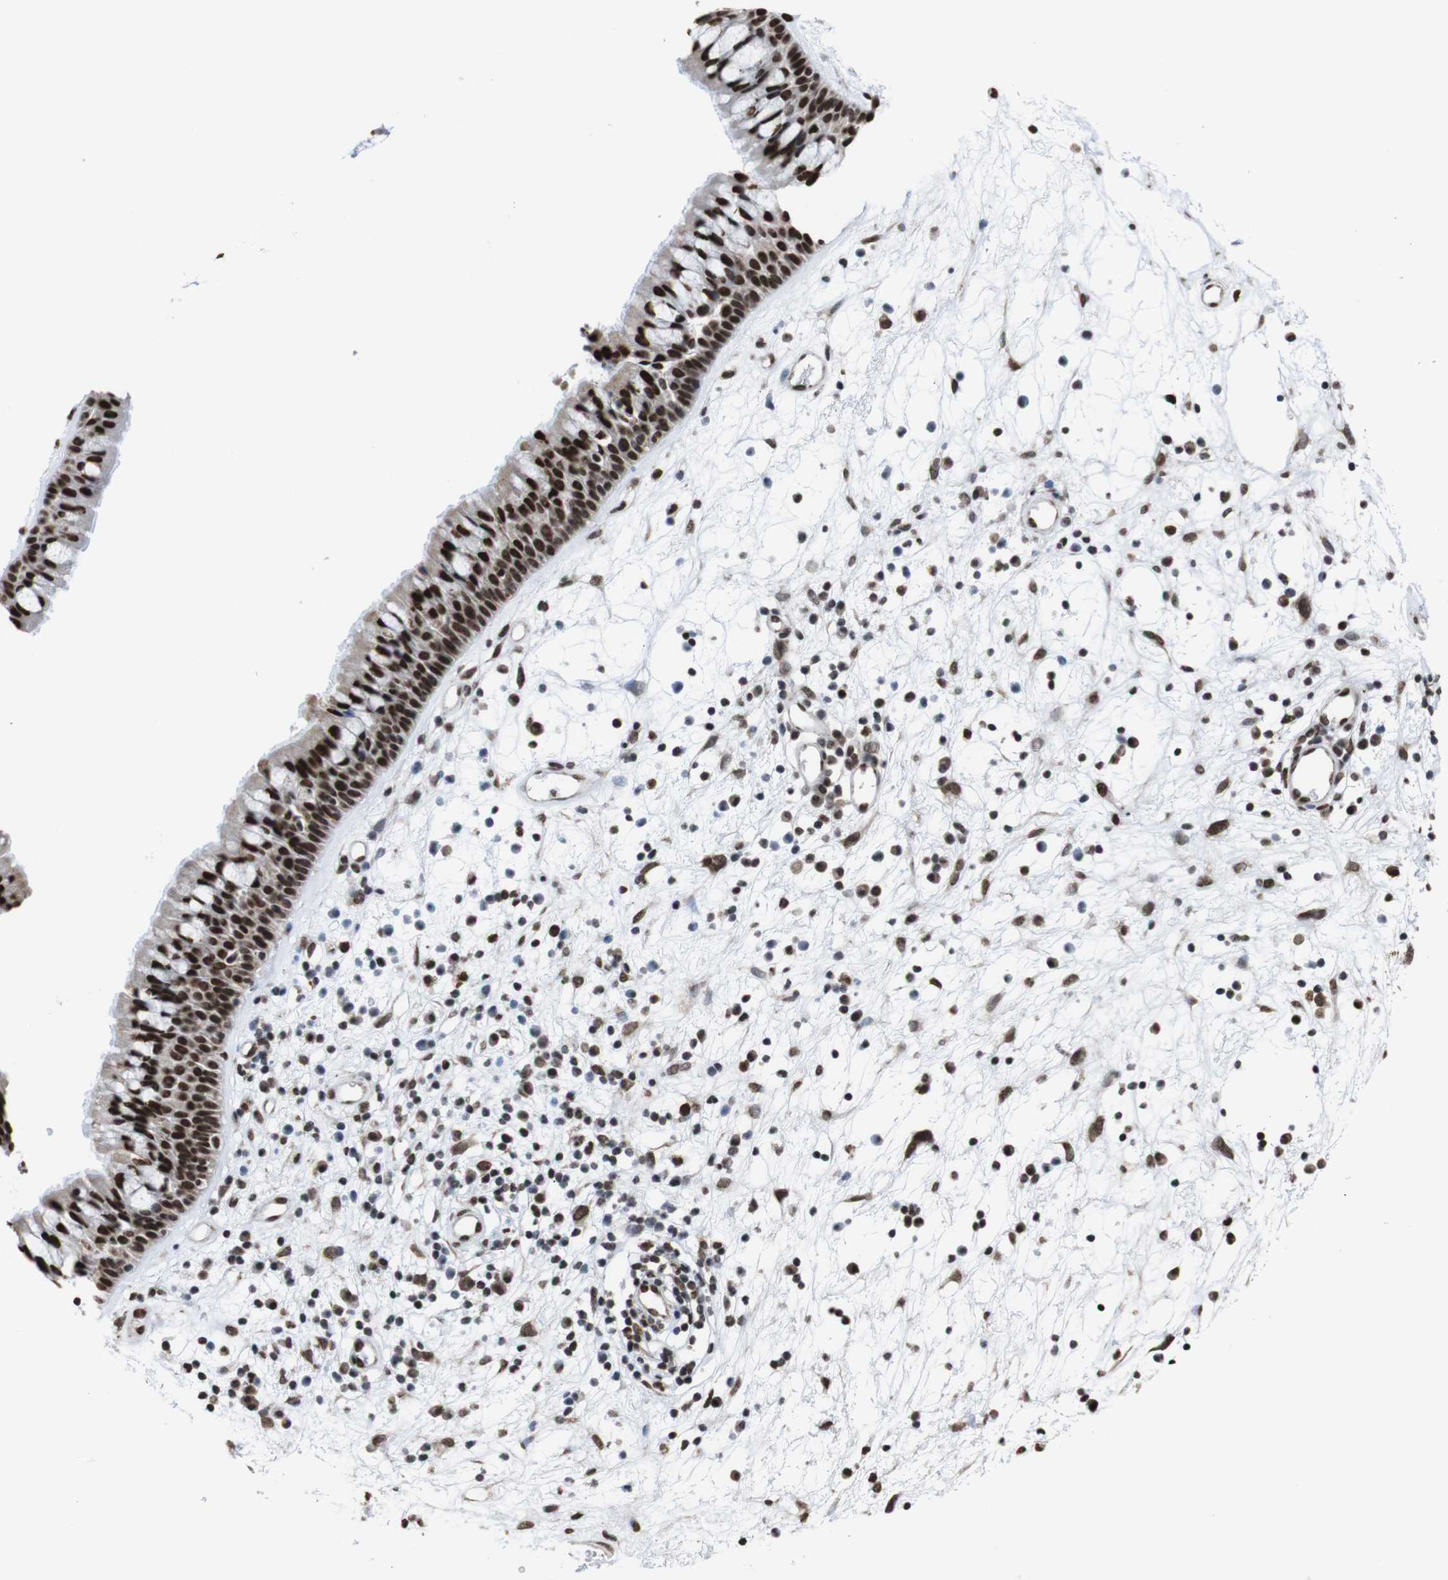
{"staining": {"intensity": "strong", "quantity": ">75%", "location": "nuclear"}, "tissue": "nasopharynx", "cell_type": "Respiratory epithelial cells", "image_type": "normal", "snomed": [{"axis": "morphology", "description": "Normal tissue, NOS"}, {"axis": "morphology", "description": "Inflammation, NOS"}, {"axis": "topography", "description": "Nasopharynx"}], "caption": "IHC of benign nasopharynx exhibits high levels of strong nuclear staining in about >75% of respiratory epithelial cells. The protein of interest is shown in brown color, while the nuclei are stained blue.", "gene": "ROMO1", "patient": {"sex": "male", "age": 48}}